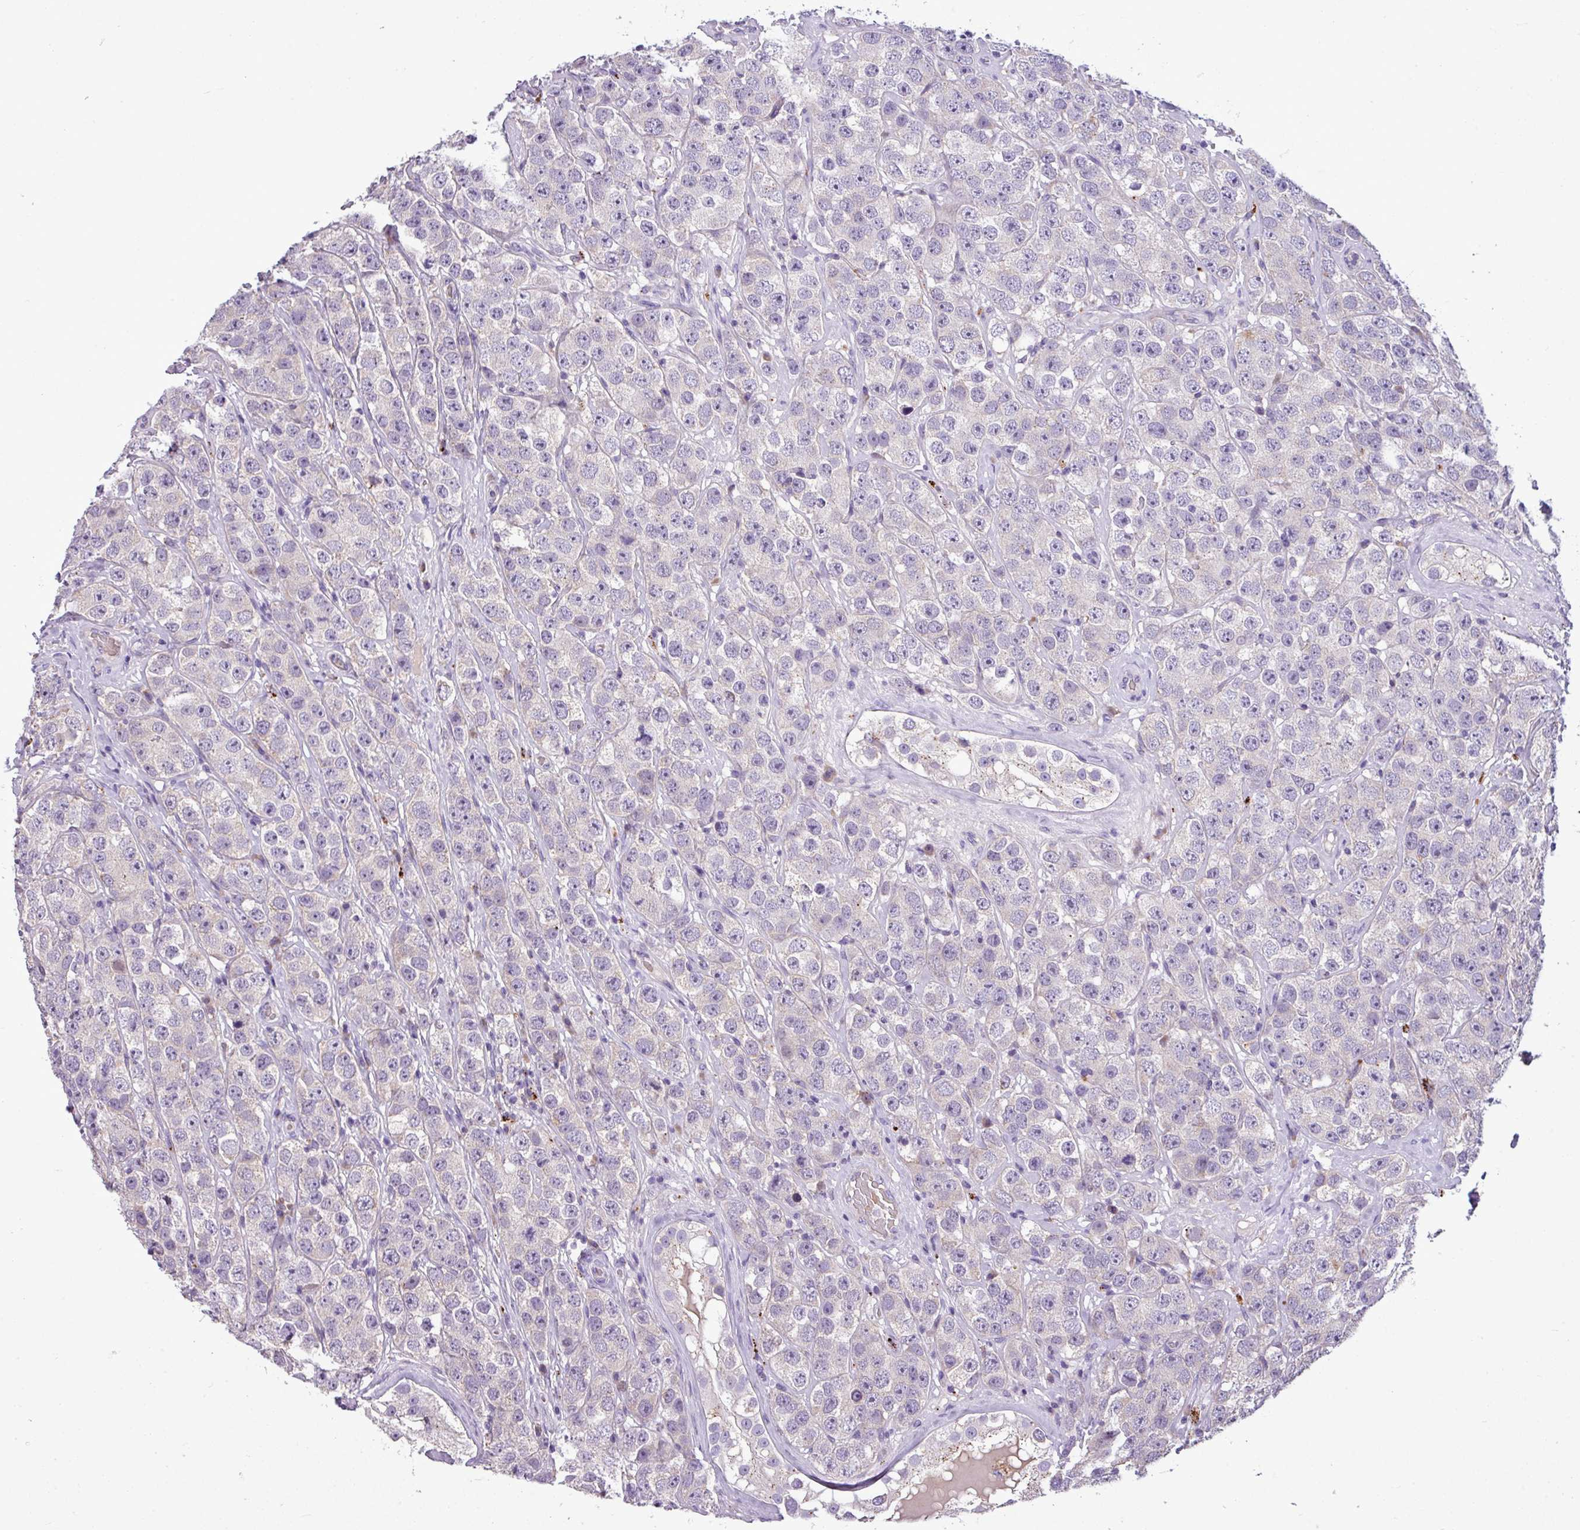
{"staining": {"intensity": "negative", "quantity": "none", "location": "none"}, "tissue": "testis cancer", "cell_type": "Tumor cells", "image_type": "cancer", "snomed": [{"axis": "morphology", "description": "Seminoma, NOS"}, {"axis": "topography", "description": "Testis"}], "caption": "The IHC histopathology image has no significant staining in tumor cells of testis seminoma tissue.", "gene": "IL17A", "patient": {"sex": "male", "age": 28}}